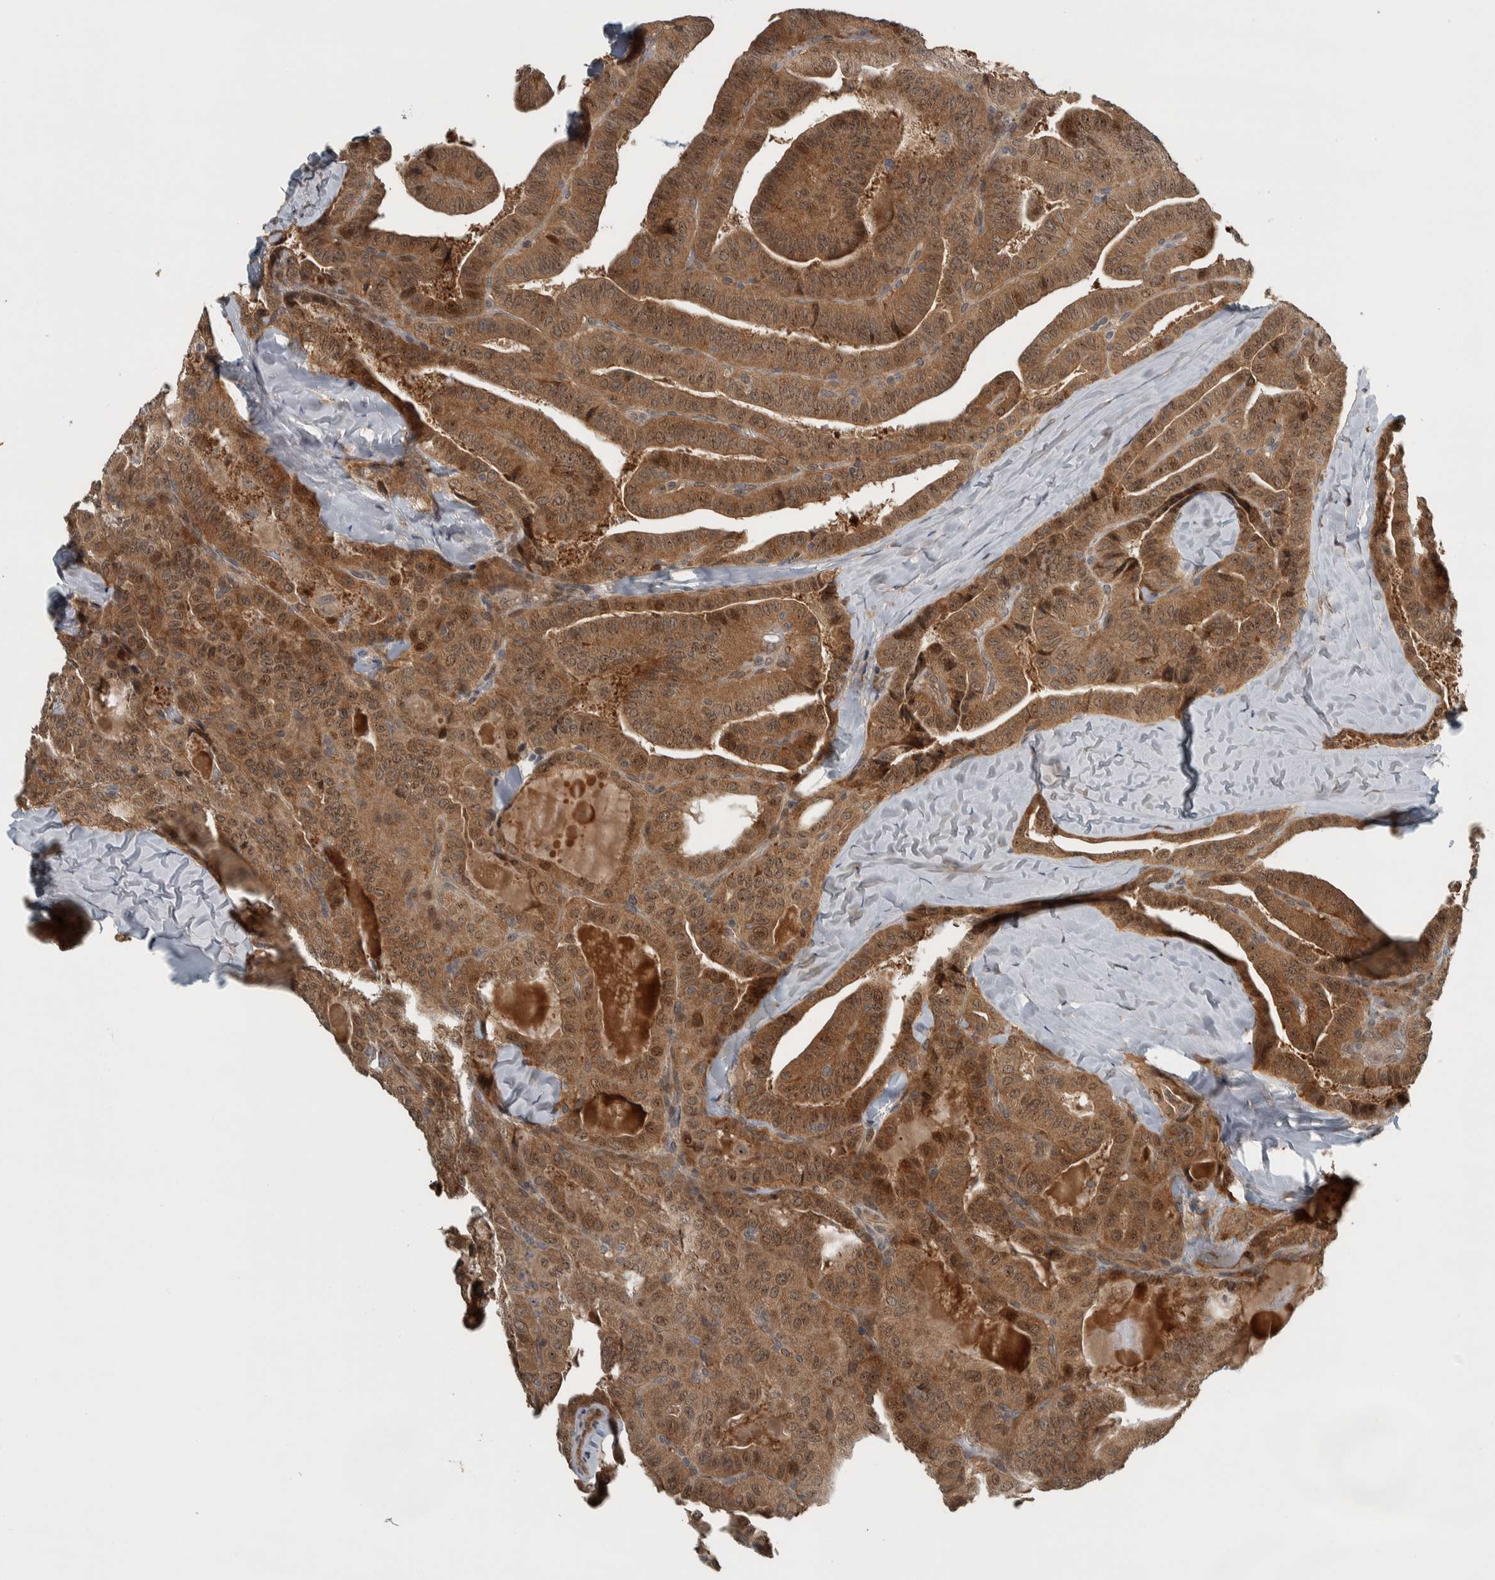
{"staining": {"intensity": "moderate", "quantity": ">75%", "location": "cytoplasmic/membranous"}, "tissue": "thyroid cancer", "cell_type": "Tumor cells", "image_type": "cancer", "snomed": [{"axis": "morphology", "description": "Papillary adenocarcinoma, NOS"}, {"axis": "topography", "description": "Thyroid gland"}], "caption": "This is an image of IHC staining of thyroid cancer (papillary adenocarcinoma), which shows moderate expression in the cytoplasmic/membranous of tumor cells.", "gene": "XPO5", "patient": {"sex": "male", "age": 77}}